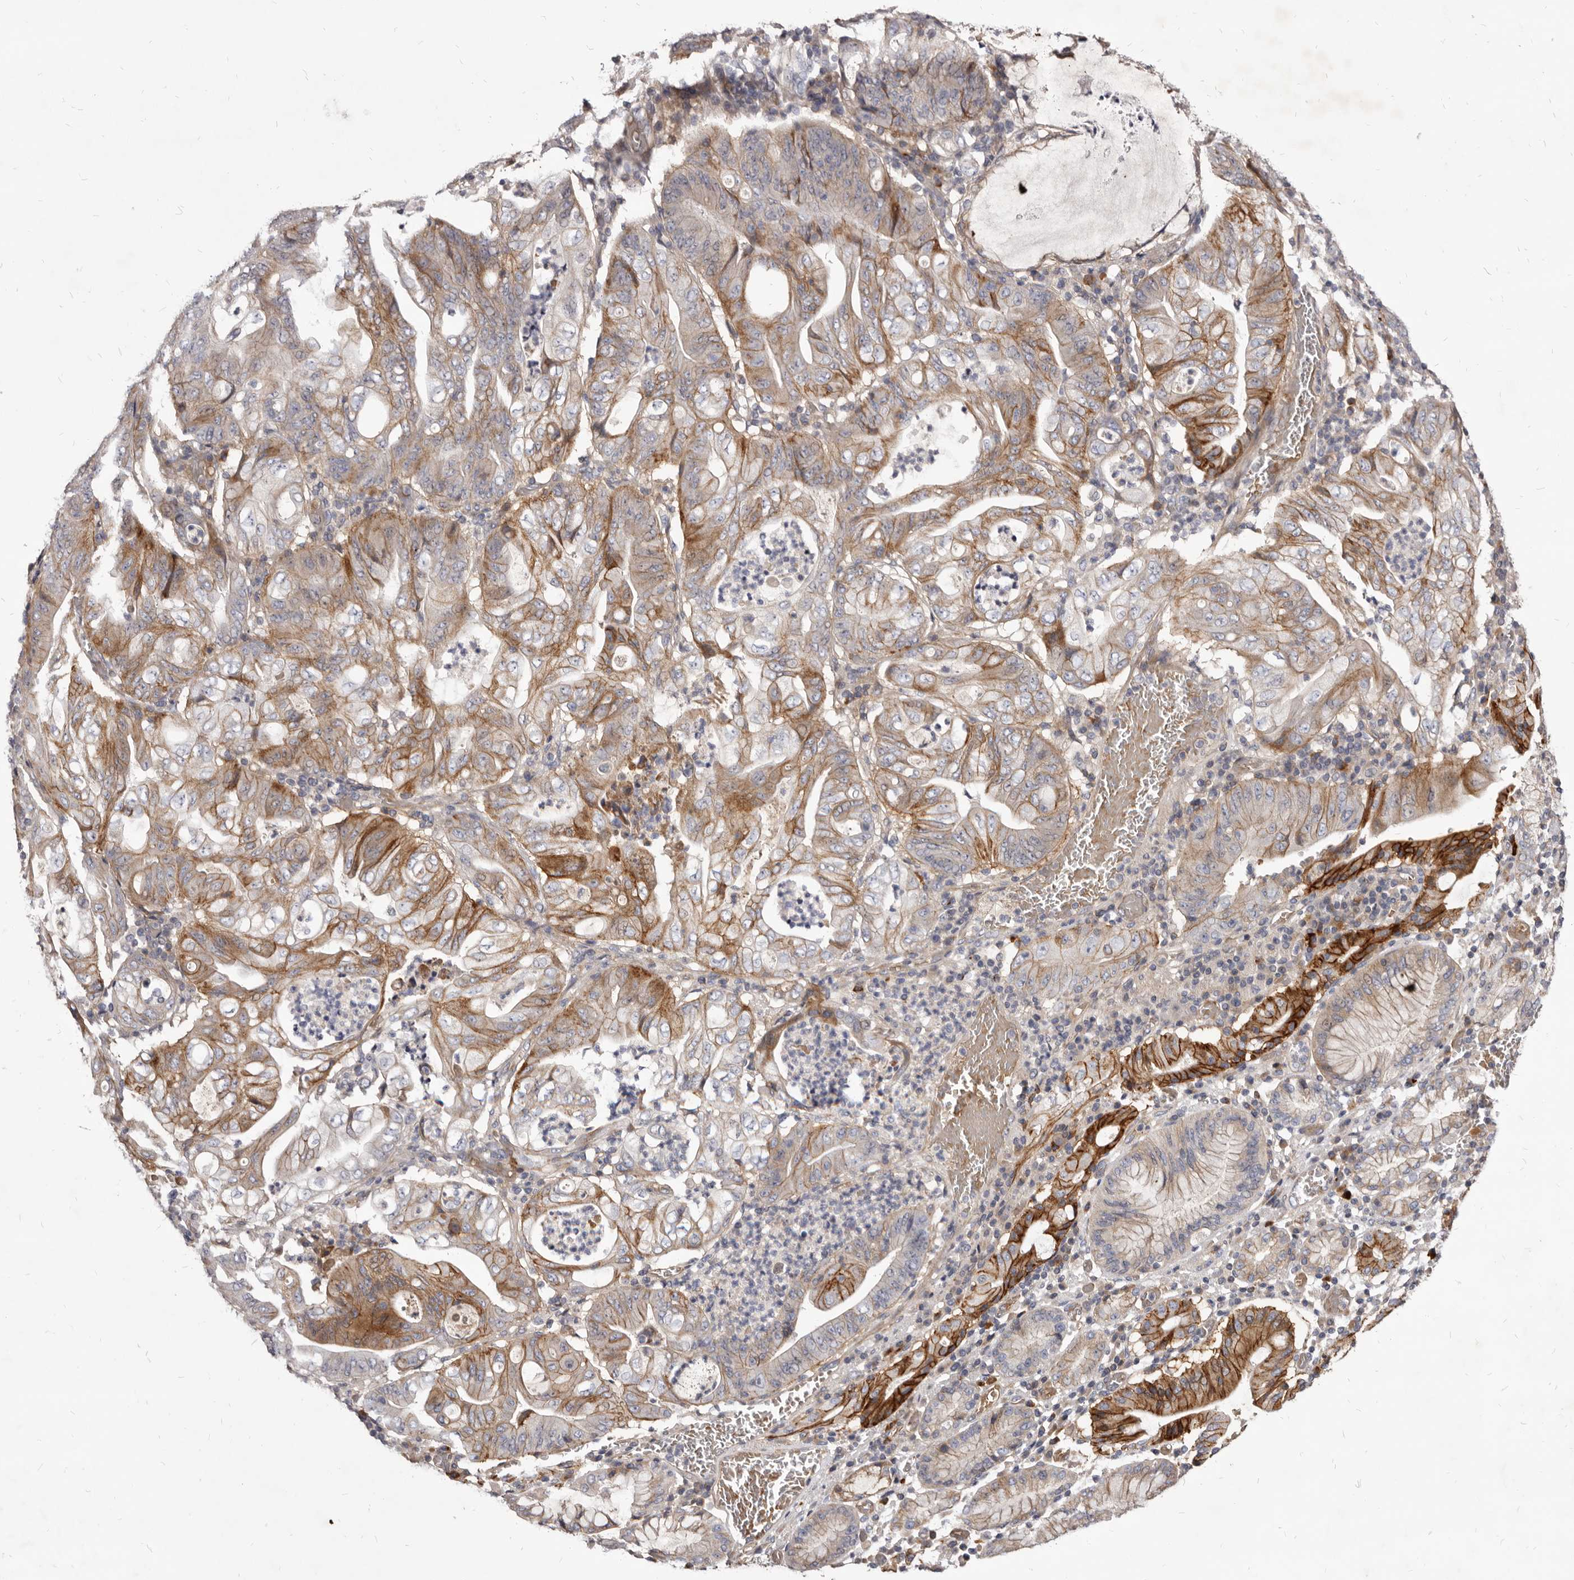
{"staining": {"intensity": "moderate", "quantity": ">75%", "location": "cytoplasmic/membranous"}, "tissue": "stomach cancer", "cell_type": "Tumor cells", "image_type": "cancer", "snomed": [{"axis": "morphology", "description": "Adenocarcinoma, NOS"}, {"axis": "topography", "description": "Stomach"}], "caption": "IHC of human stomach adenocarcinoma demonstrates medium levels of moderate cytoplasmic/membranous positivity in about >75% of tumor cells.", "gene": "FAS", "patient": {"sex": "female", "age": 73}}